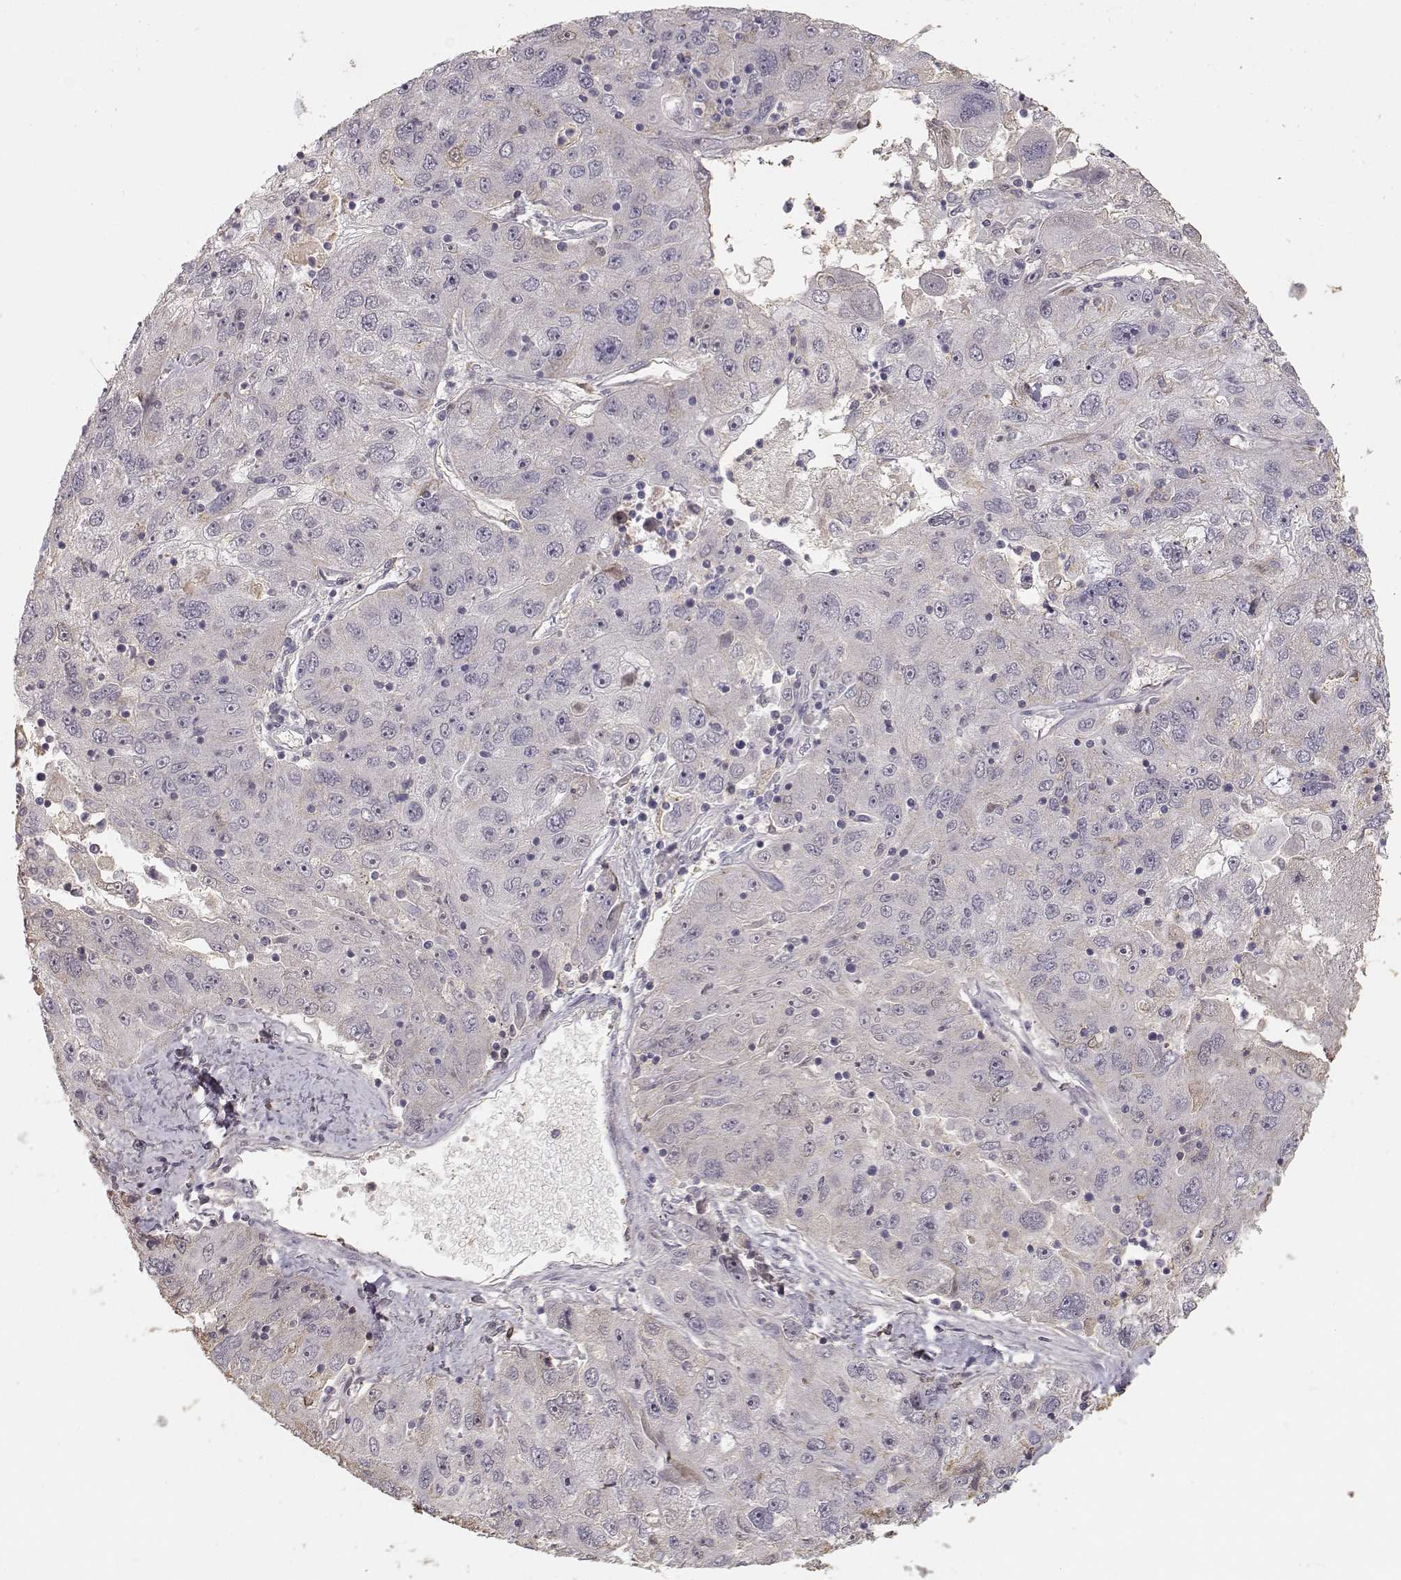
{"staining": {"intensity": "negative", "quantity": "none", "location": "none"}, "tissue": "stomach cancer", "cell_type": "Tumor cells", "image_type": "cancer", "snomed": [{"axis": "morphology", "description": "Adenocarcinoma, NOS"}, {"axis": "topography", "description": "Stomach"}], "caption": "Tumor cells are negative for brown protein staining in stomach cancer (adenocarcinoma).", "gene": "PNMT", "patient": {"sex": "male", "age": 56}}